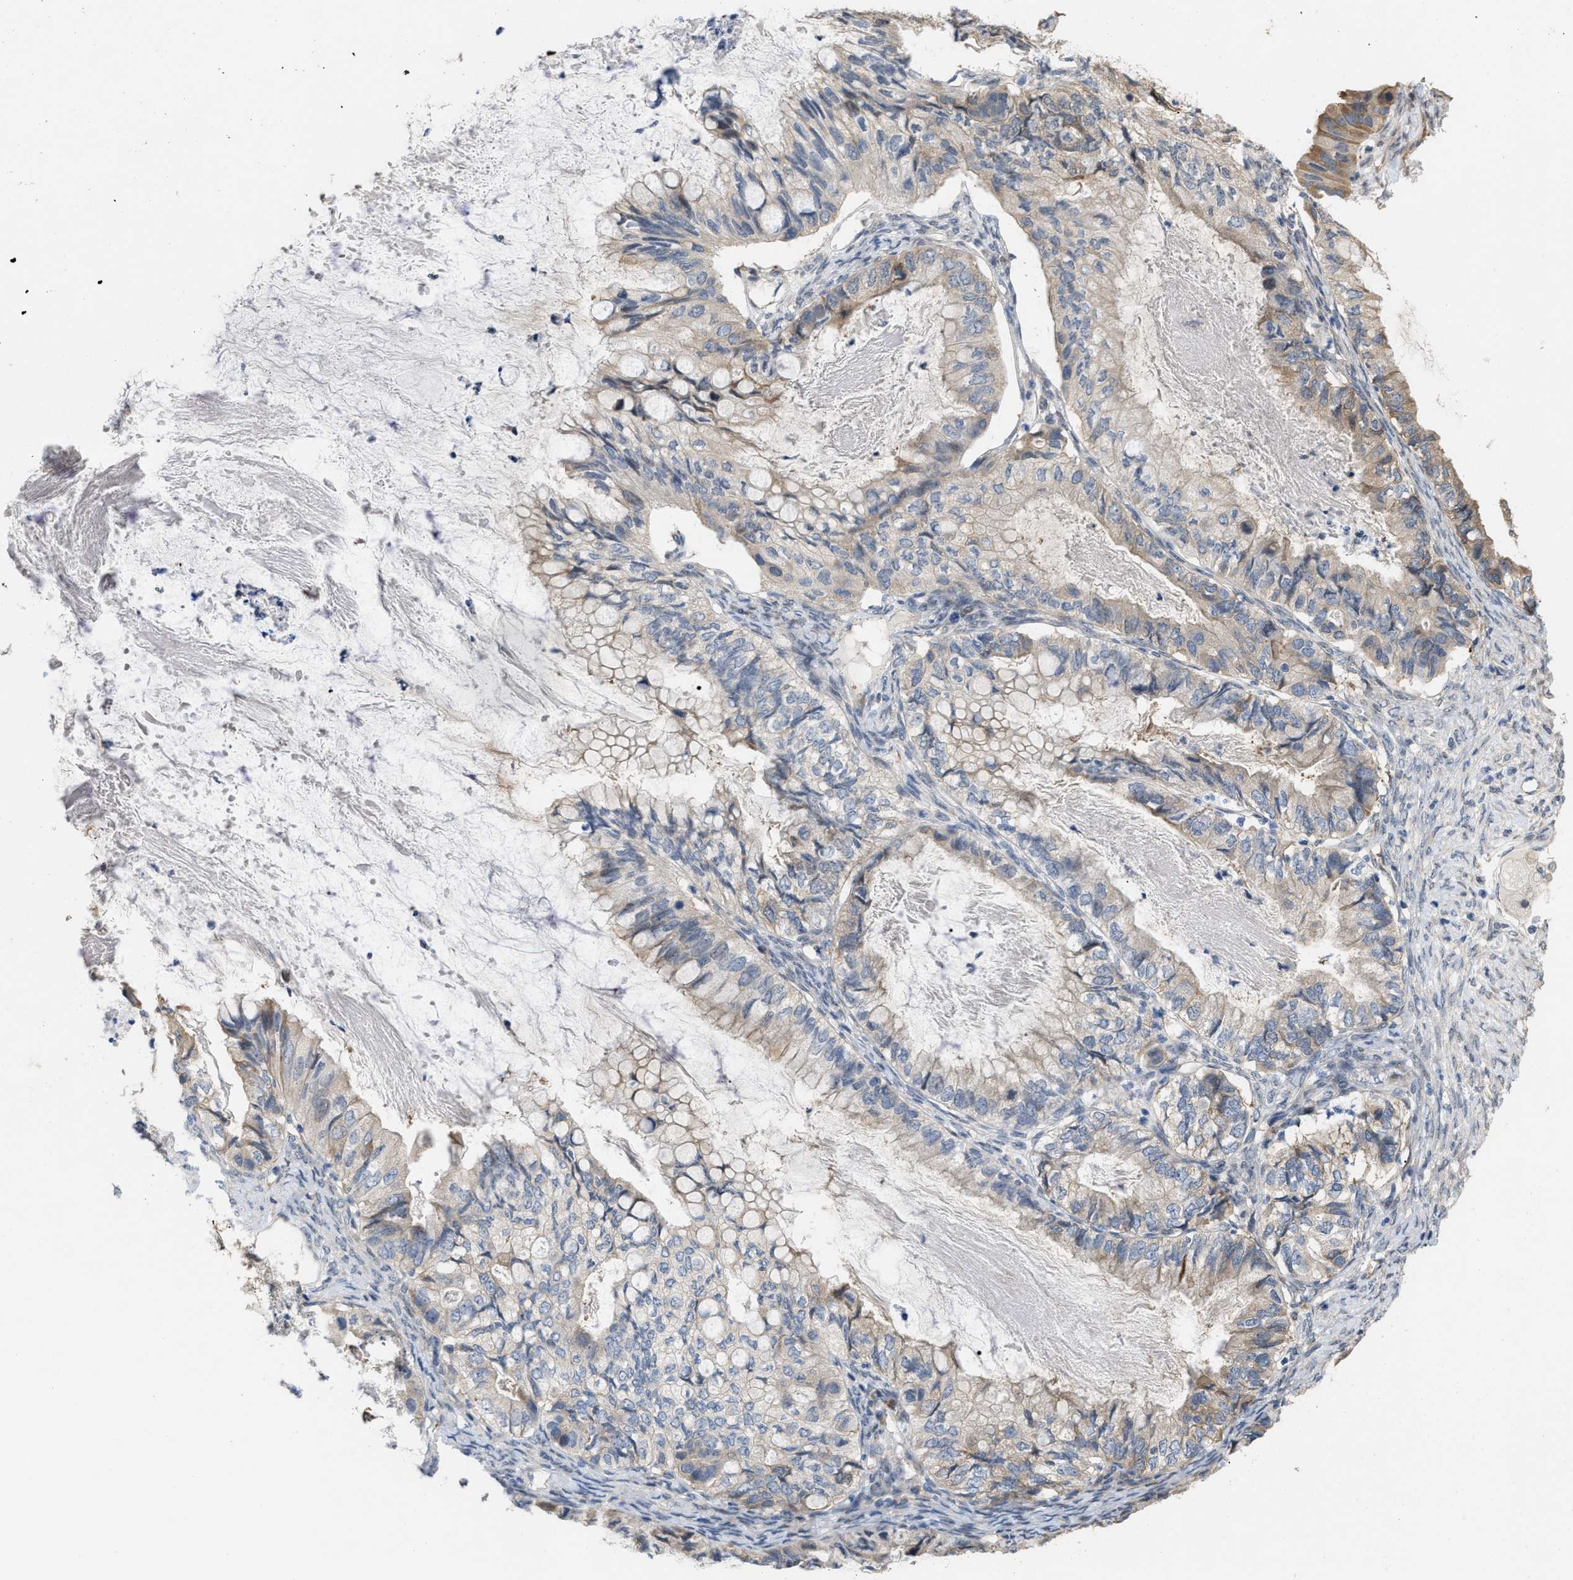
{"staining": {"intensity": "moderate", "quantity": "<25%", "location": "cytoplasmic/membranous"}, "tissue": "ovarian cancer", "cell_type": "Tumor cells", "image_type": "cancer", "snomed": [{"axis": "morphology", "description": "Cystadenocarcinoma, mucinous, NOS"}, {"axis": "topography", "description": "Ovary"}], "caption": "Brown immunohistochemical staining in mucinous cystadenocarcinoma (ovarian) exhibits moderate cytoplasmic/membranous positivity in approximately <25% of tumor cells.", "gene": "CSNK1A1", "patient": {"sex": "female", "age": 80}}